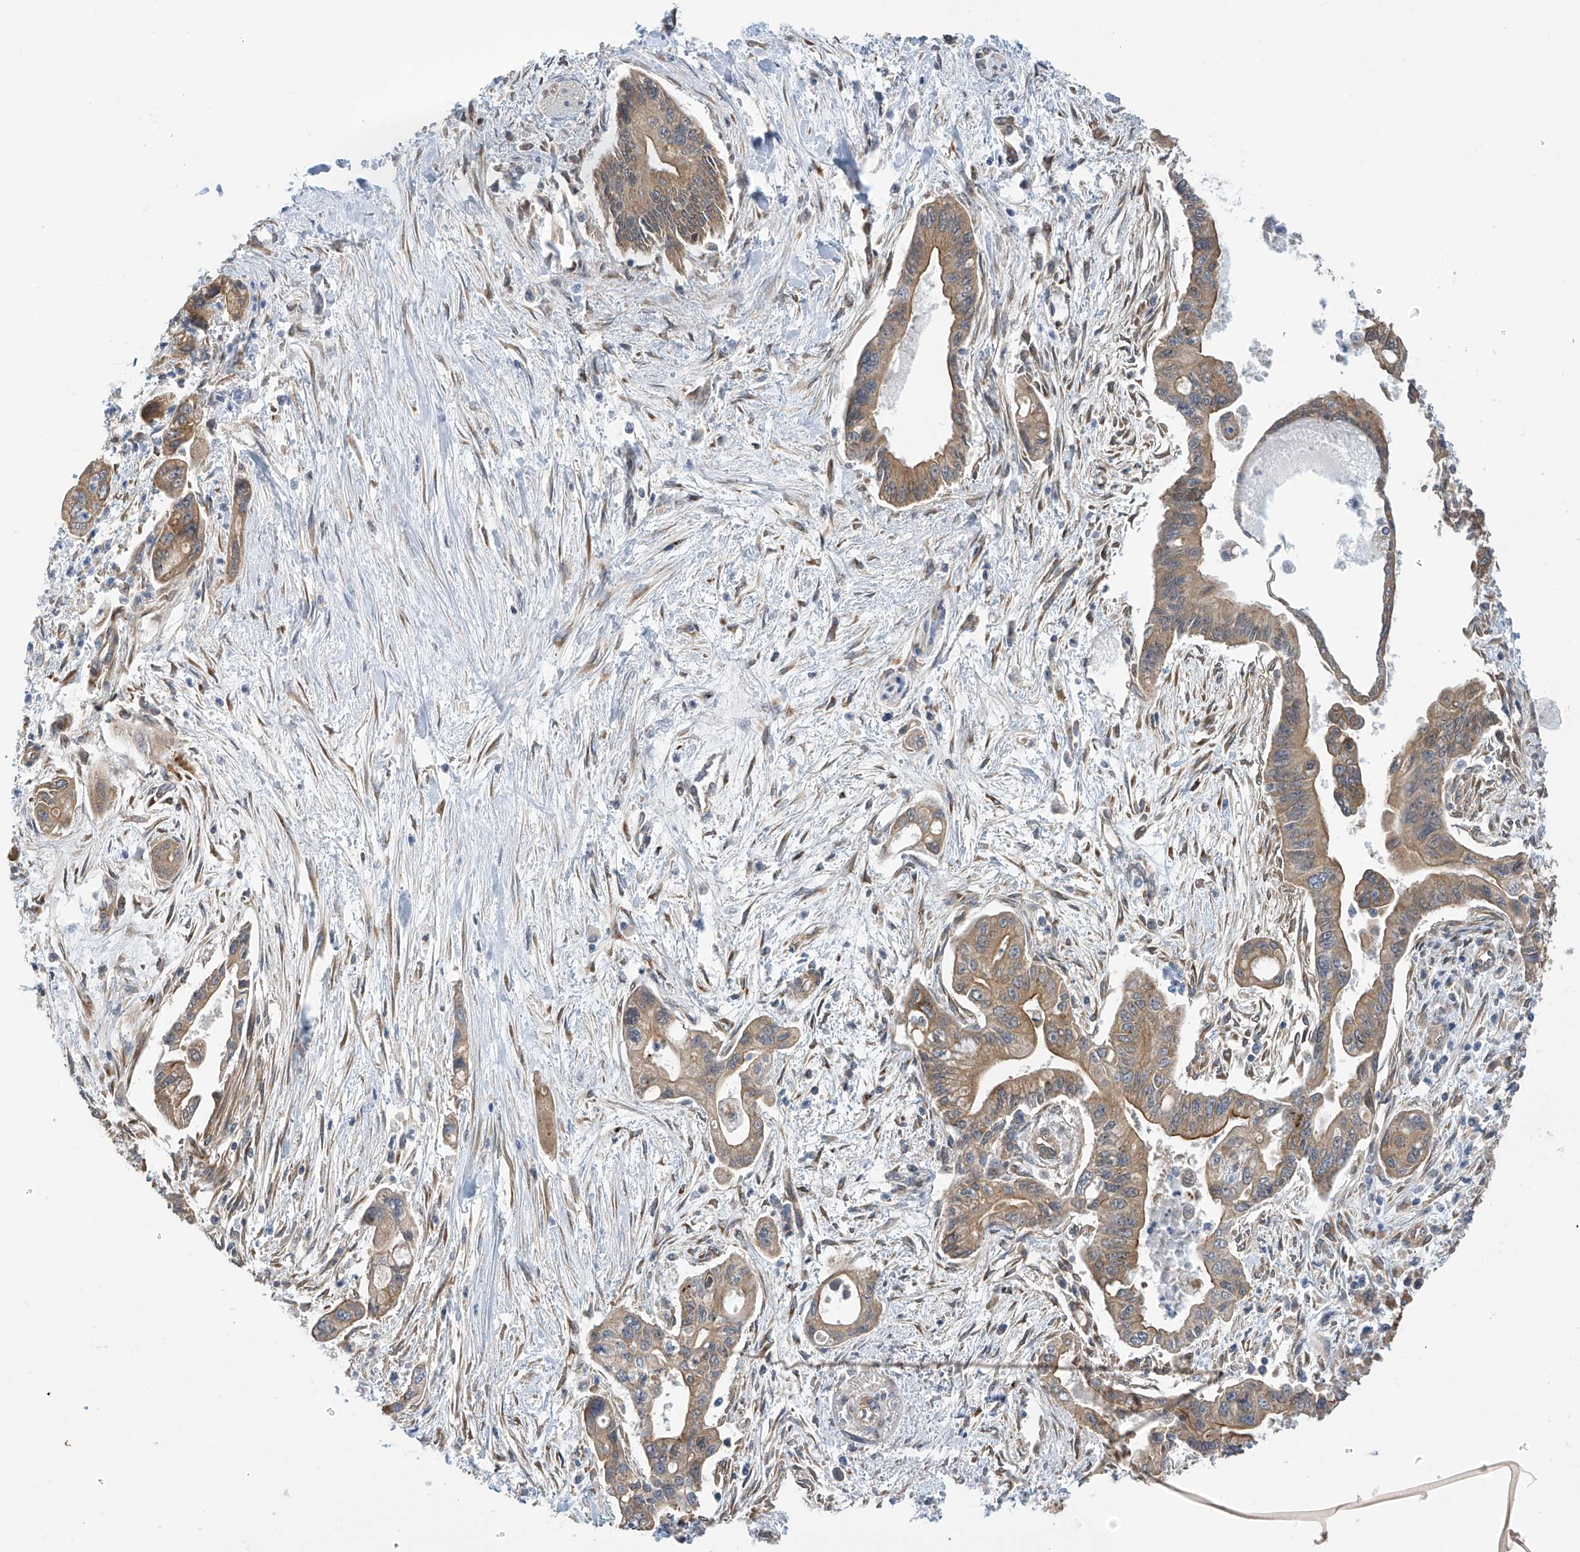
{"staining": {"intensity": "moderate", "quantity": ">75%", "location": "cytoplasmic/membranous"}, "tissue": "pancreatic cancer", "cell_type": "Tumor cells", "image_type": "cancer", "snomed": [{"axis": "morphology", "description": "Adenocarcinoma, NOS"}, {"axis": "topography", "description": "Pancreas"}], "caption": "Protein expression analysis of human adenocarcinoma (pancreatic) reveals moderate cytoplasmic/membranous staining in about >75% of tumor cells.", "gene": "PNPT1", "patient": {"sex": "male", "age": 70}}